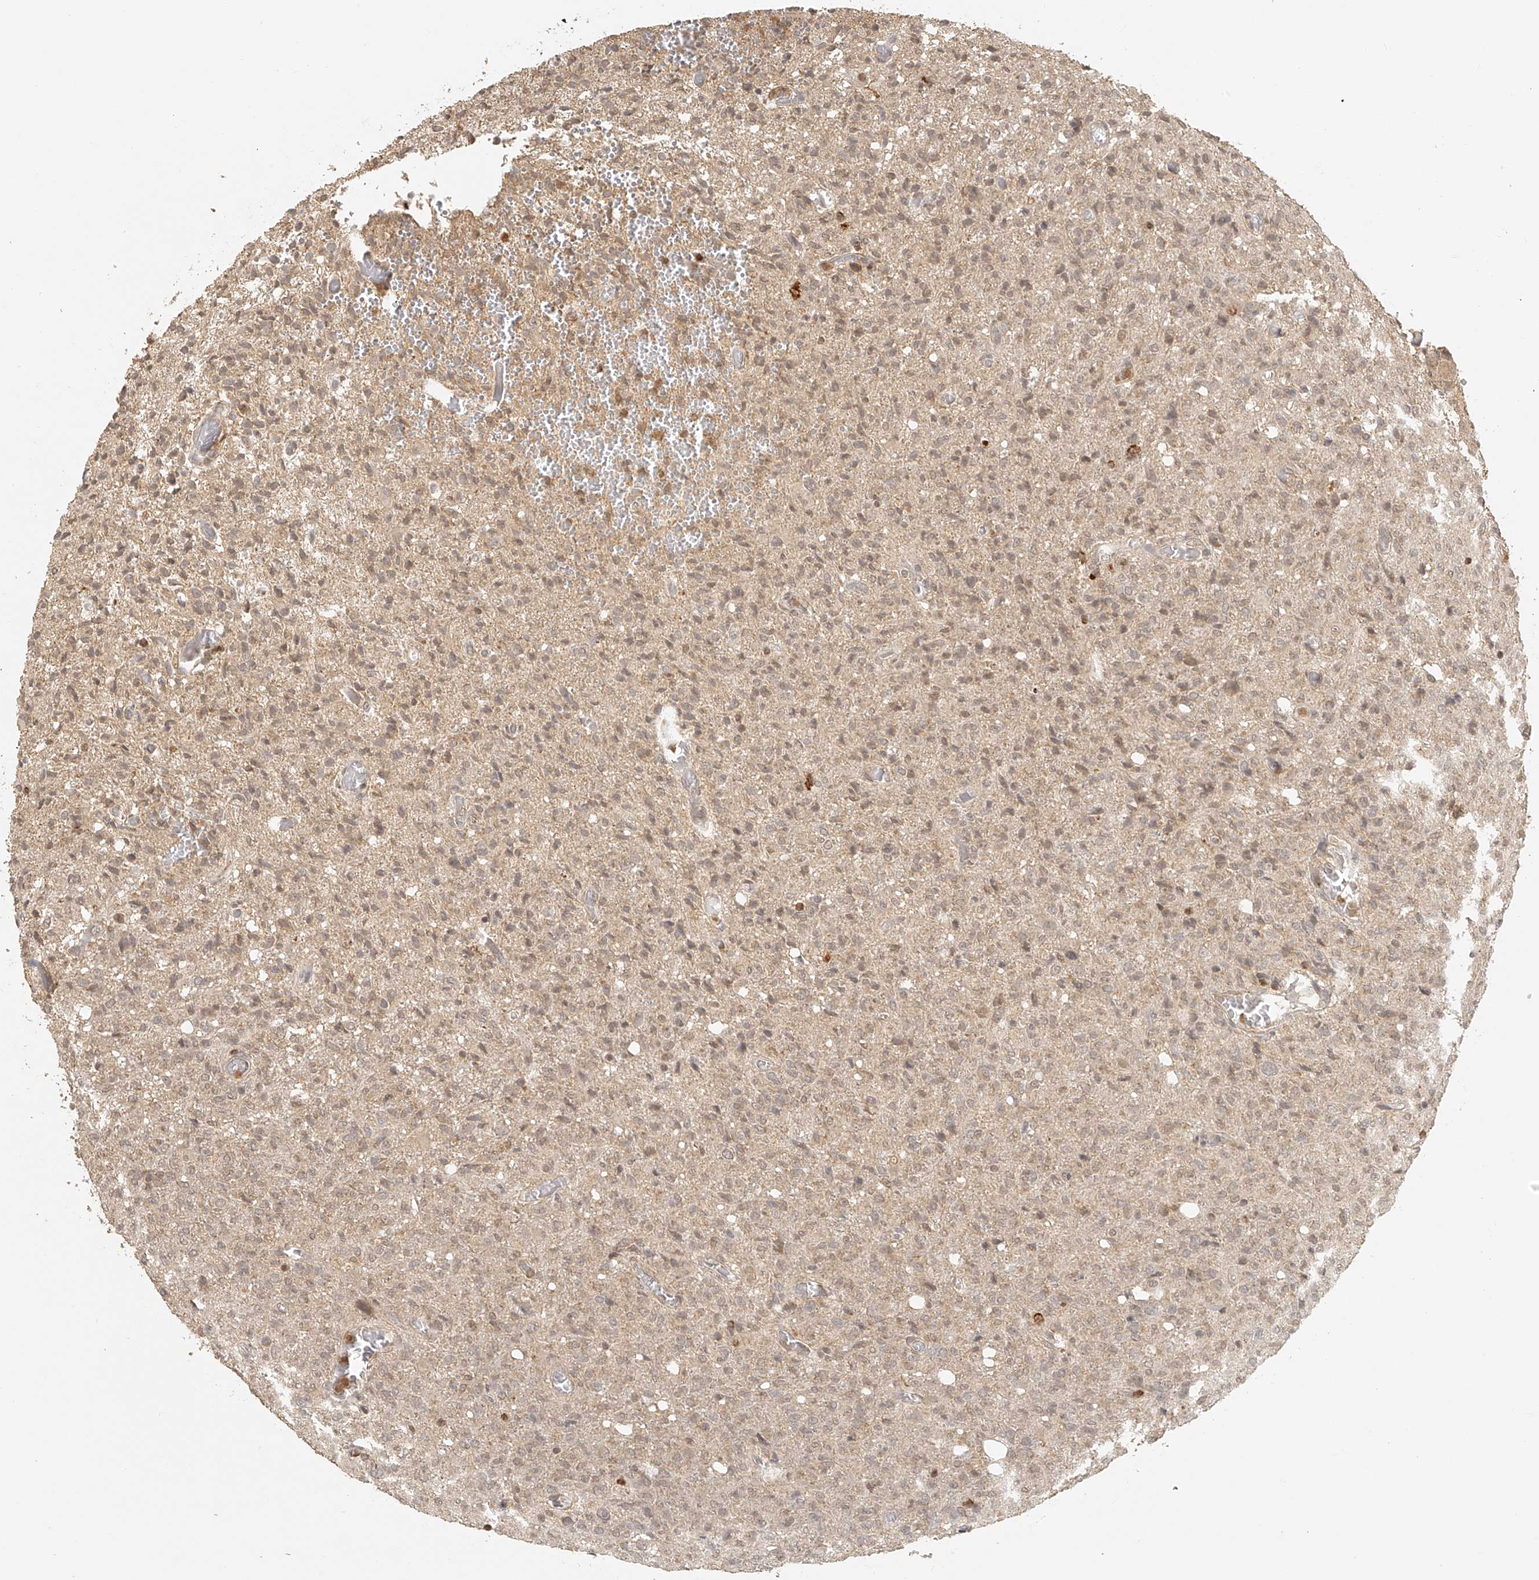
{"staining": {"intensity": "negative", "quantity": "none", "location": "none"}, "tissue": "glioma", "cell_type": "Tumor cells", "image_type": "cancer", "snomed": [{"axis": "morphology", "description": "Glioma, malignant, High grade"}, {"axis": "topography", "description": "Brain"}], "caption": "Micrograph shows no protein staining in tumor cells of malignant glioma (high-grade) tissue.", "gene": "BCL2L11", "patient": {"sex": "female", "age": 57}}